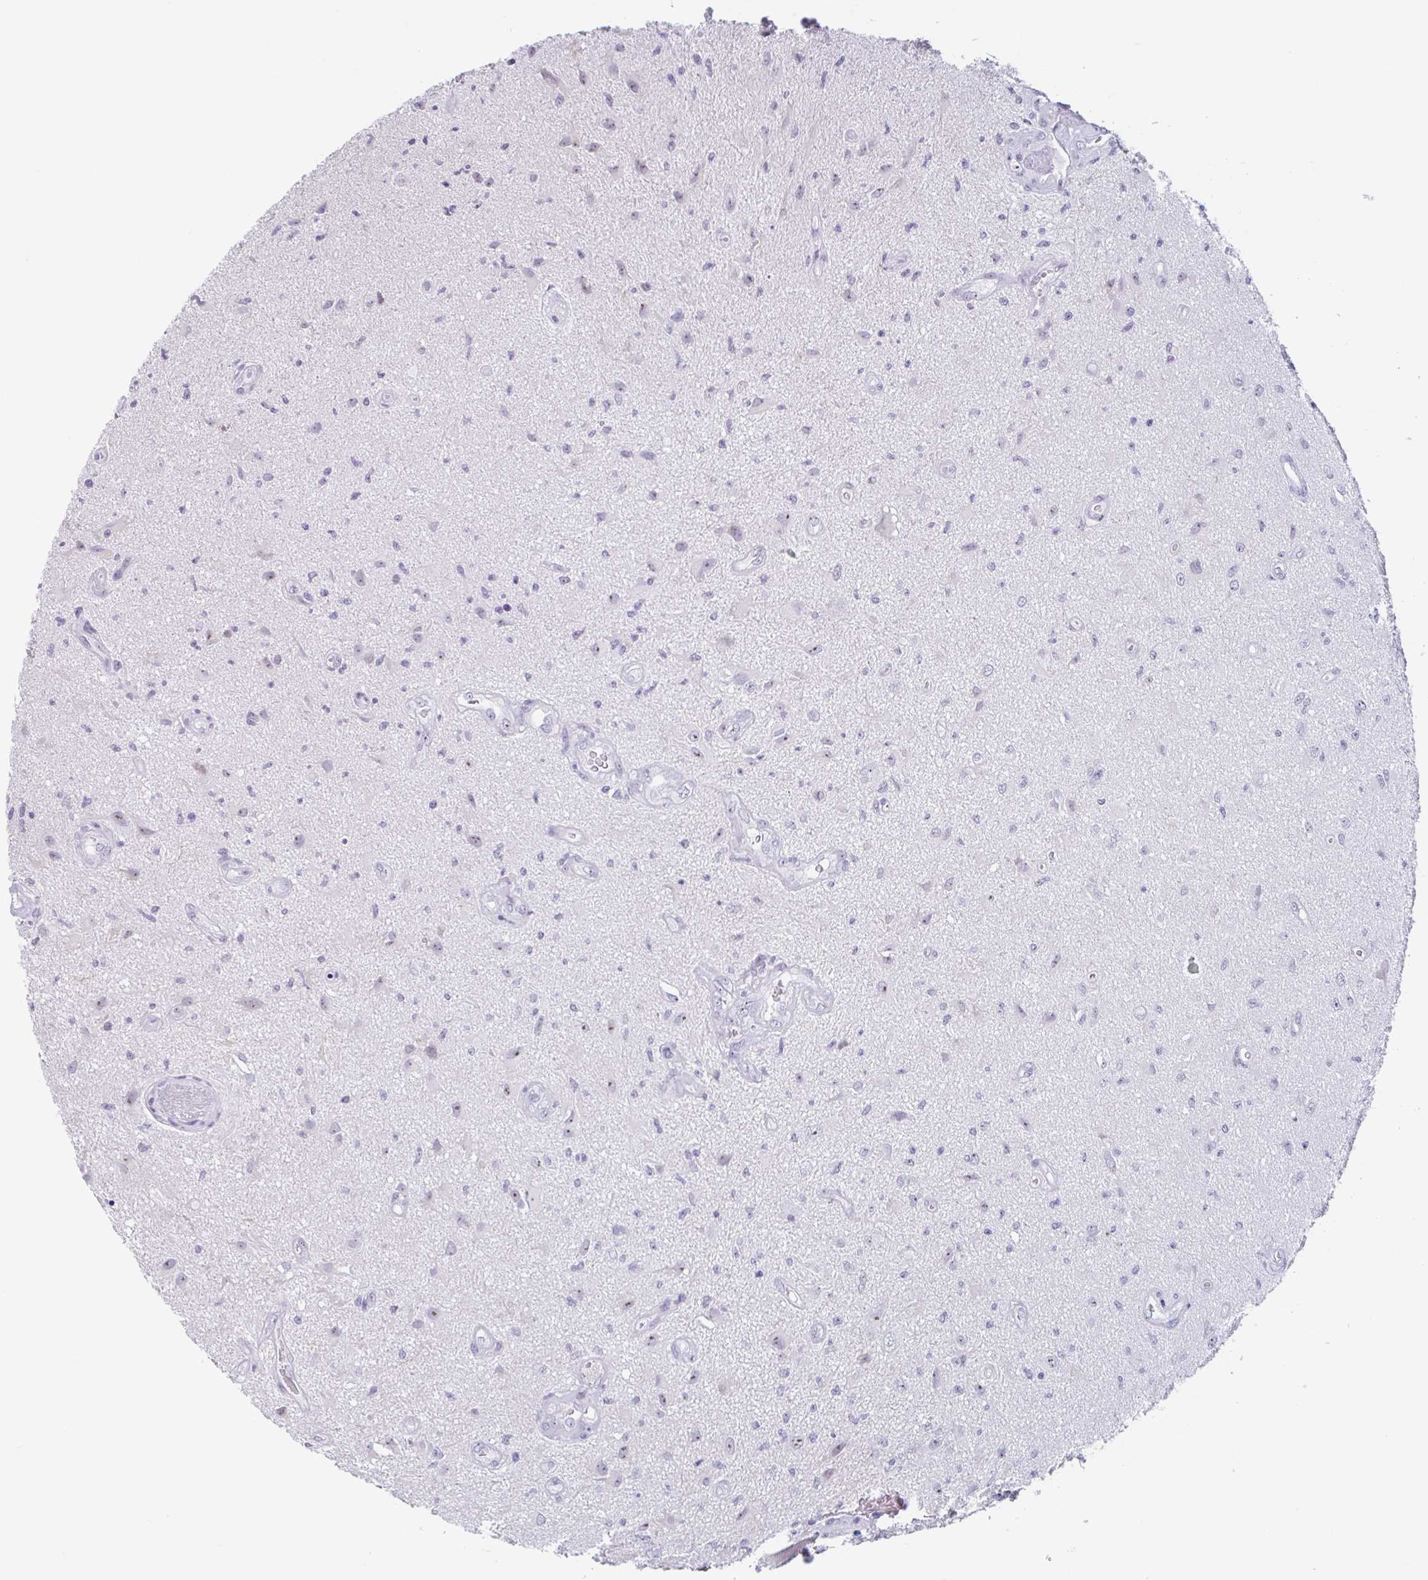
{"staining": {"intensity": "moderate", "quantity": "<25%", "location": "nuclear"}, "tissue": "glioma", "cell_type": "Tumor cells", "image_type": "cancer", "snomed": [{"axis": "morphology", "description": "Glioma, malignant, High grade"}, {"axis": "topography", "description": "Brain"}], "caption": "Brown immunohistochemical staining in malignant high-grade glioma displays moderate nuclear positivity in approximately <25% of tumor cells.", "gene": "LENG9", "patient": {"sex": "male", "age": 67}}